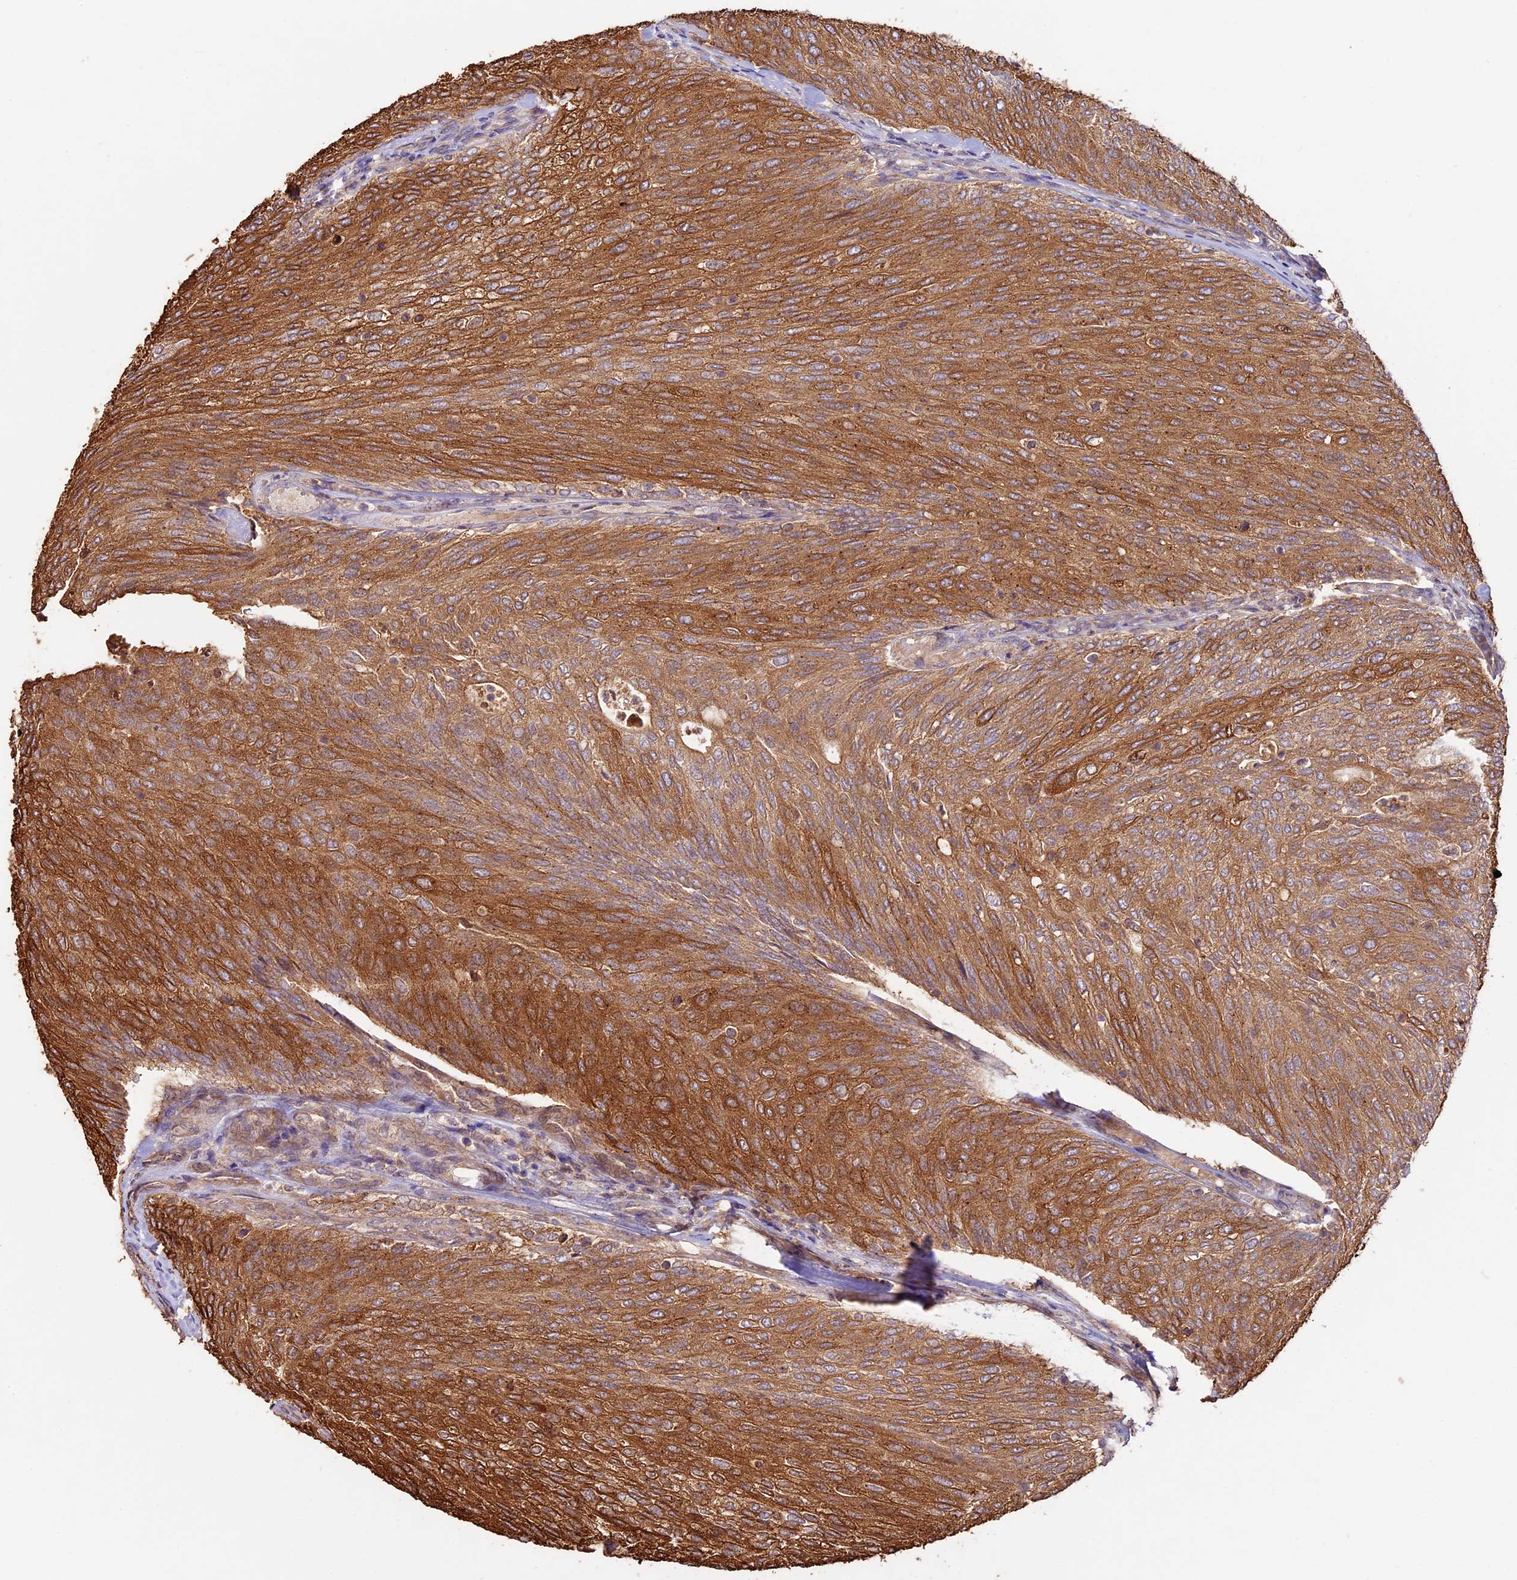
{"staining": {"intensity": "strong", "quantity": ">75%", "location": "cytoplasmic/membranous"}, "tissue": "urothelial cancer", "cell_type": "Tumor cells", "image_type": "cancer", "snomed": [{"axis": "morphology", "description": "Urothelial carcinoma, Low grade"}, {"axis": "topography", "description": "Urinary bladder"}], "caption": "The image exhibits a brown stain indicating the presence of a protein in the cytoplasmic/membranous of tumor cells in low-grade urothelial carcinoma. (DAB = brown stain, brightfield microscopy at high magnification).", "gene": "BCAS4", "patient": {"sex": "female", "age": 79}}